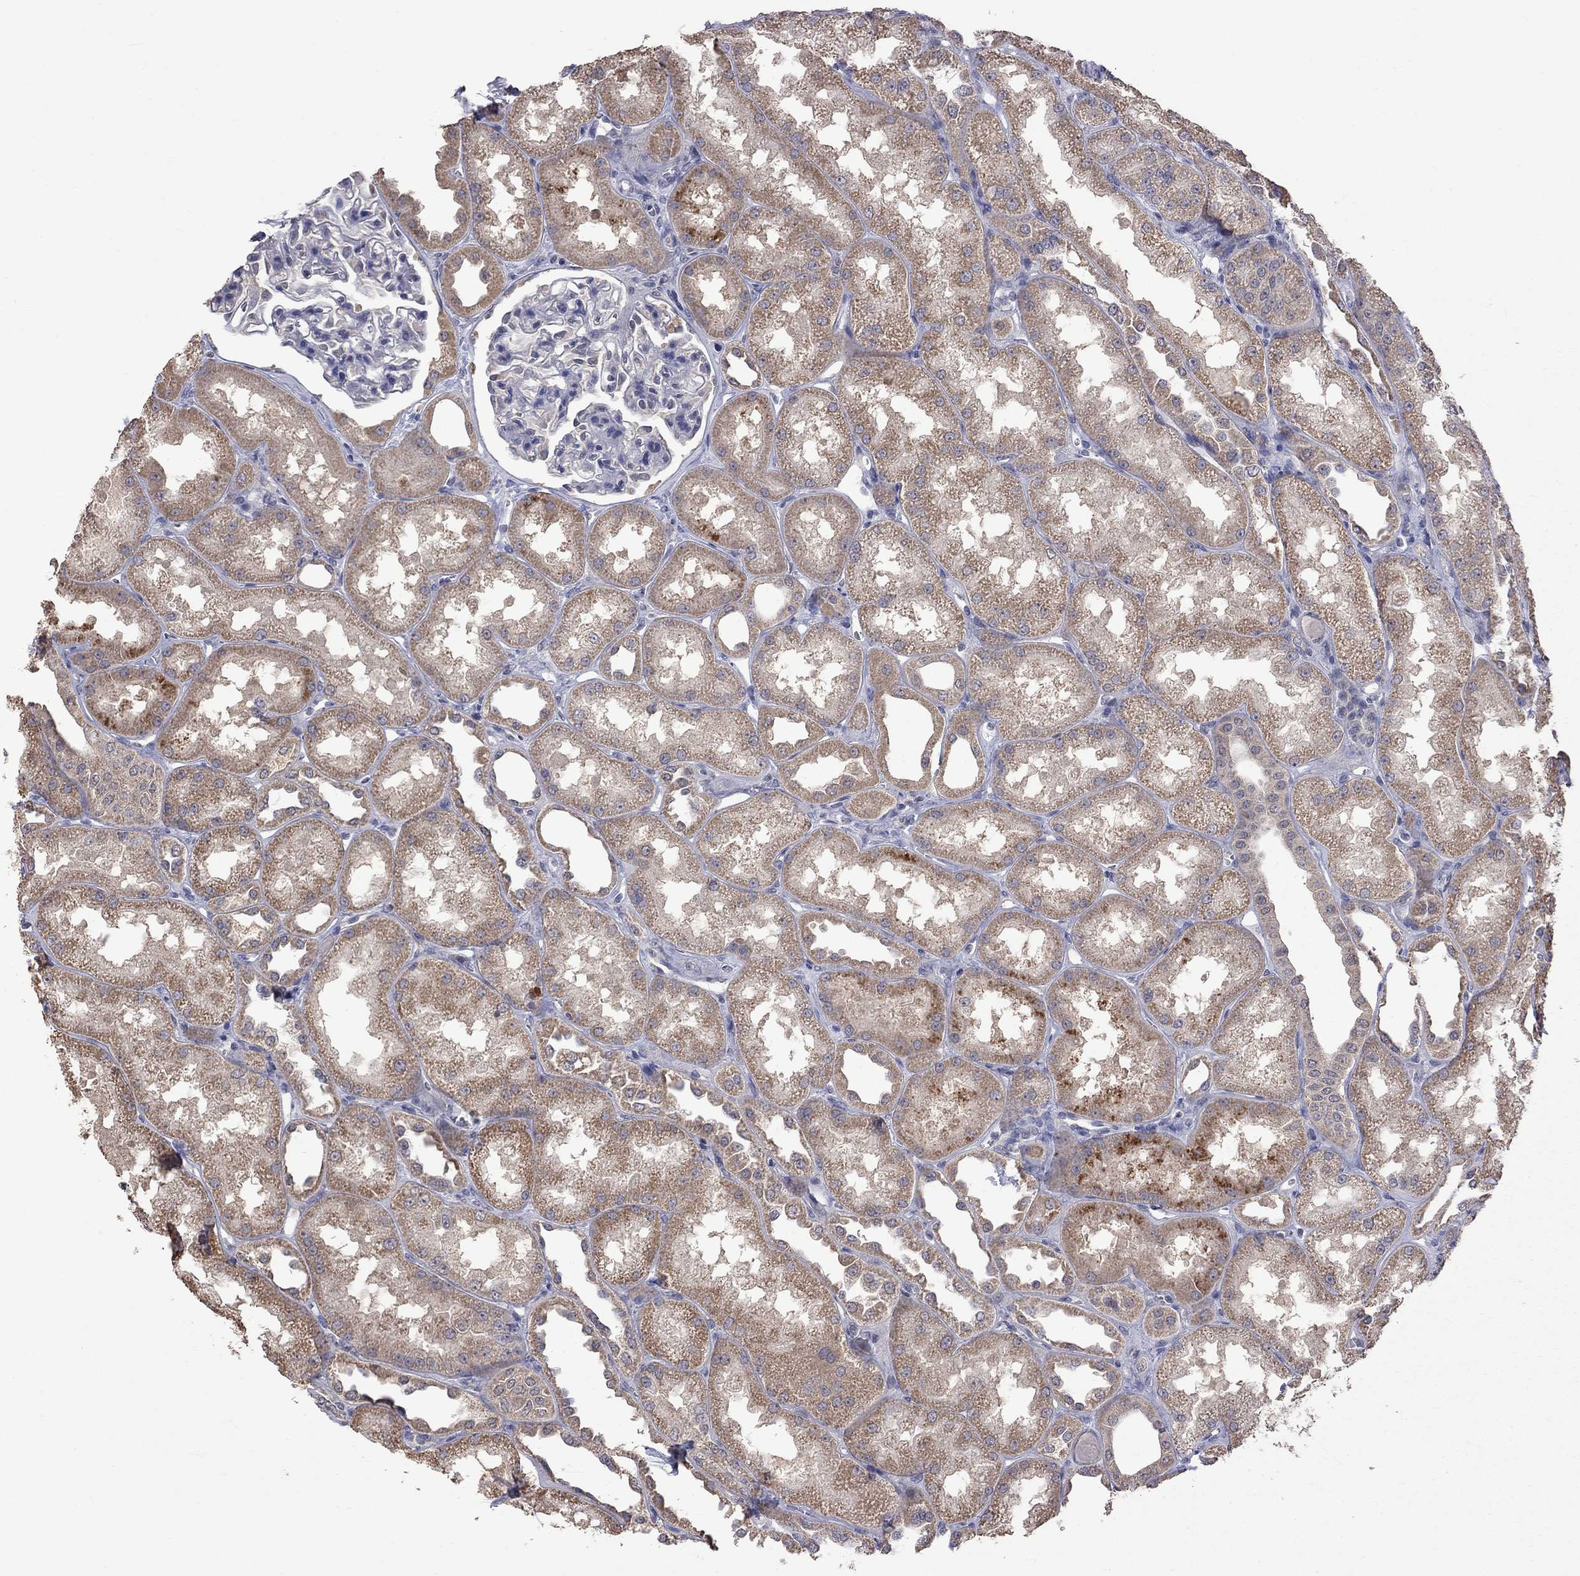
{"staining": {"intensity": "negative", "quantity": "none", "location": "none"}, "tissue": "kidney", "cell_type": "Cells in glomeruli", "image_type": "normal", "snomed": [{"axis": "morphology", "description": "Normal tissue, NOS"}, {"axis": "topography", "description": "Kidney"}], "caption": "The photomicrograph demonstrates no significant positivity in cells in glomeruli of kidney. (DAB (3,3'-diaminobenzidine) IHC with hematoxylin counter stain).", "gene": "HTR6", "patient": {"sex": "male", "age": 61}}